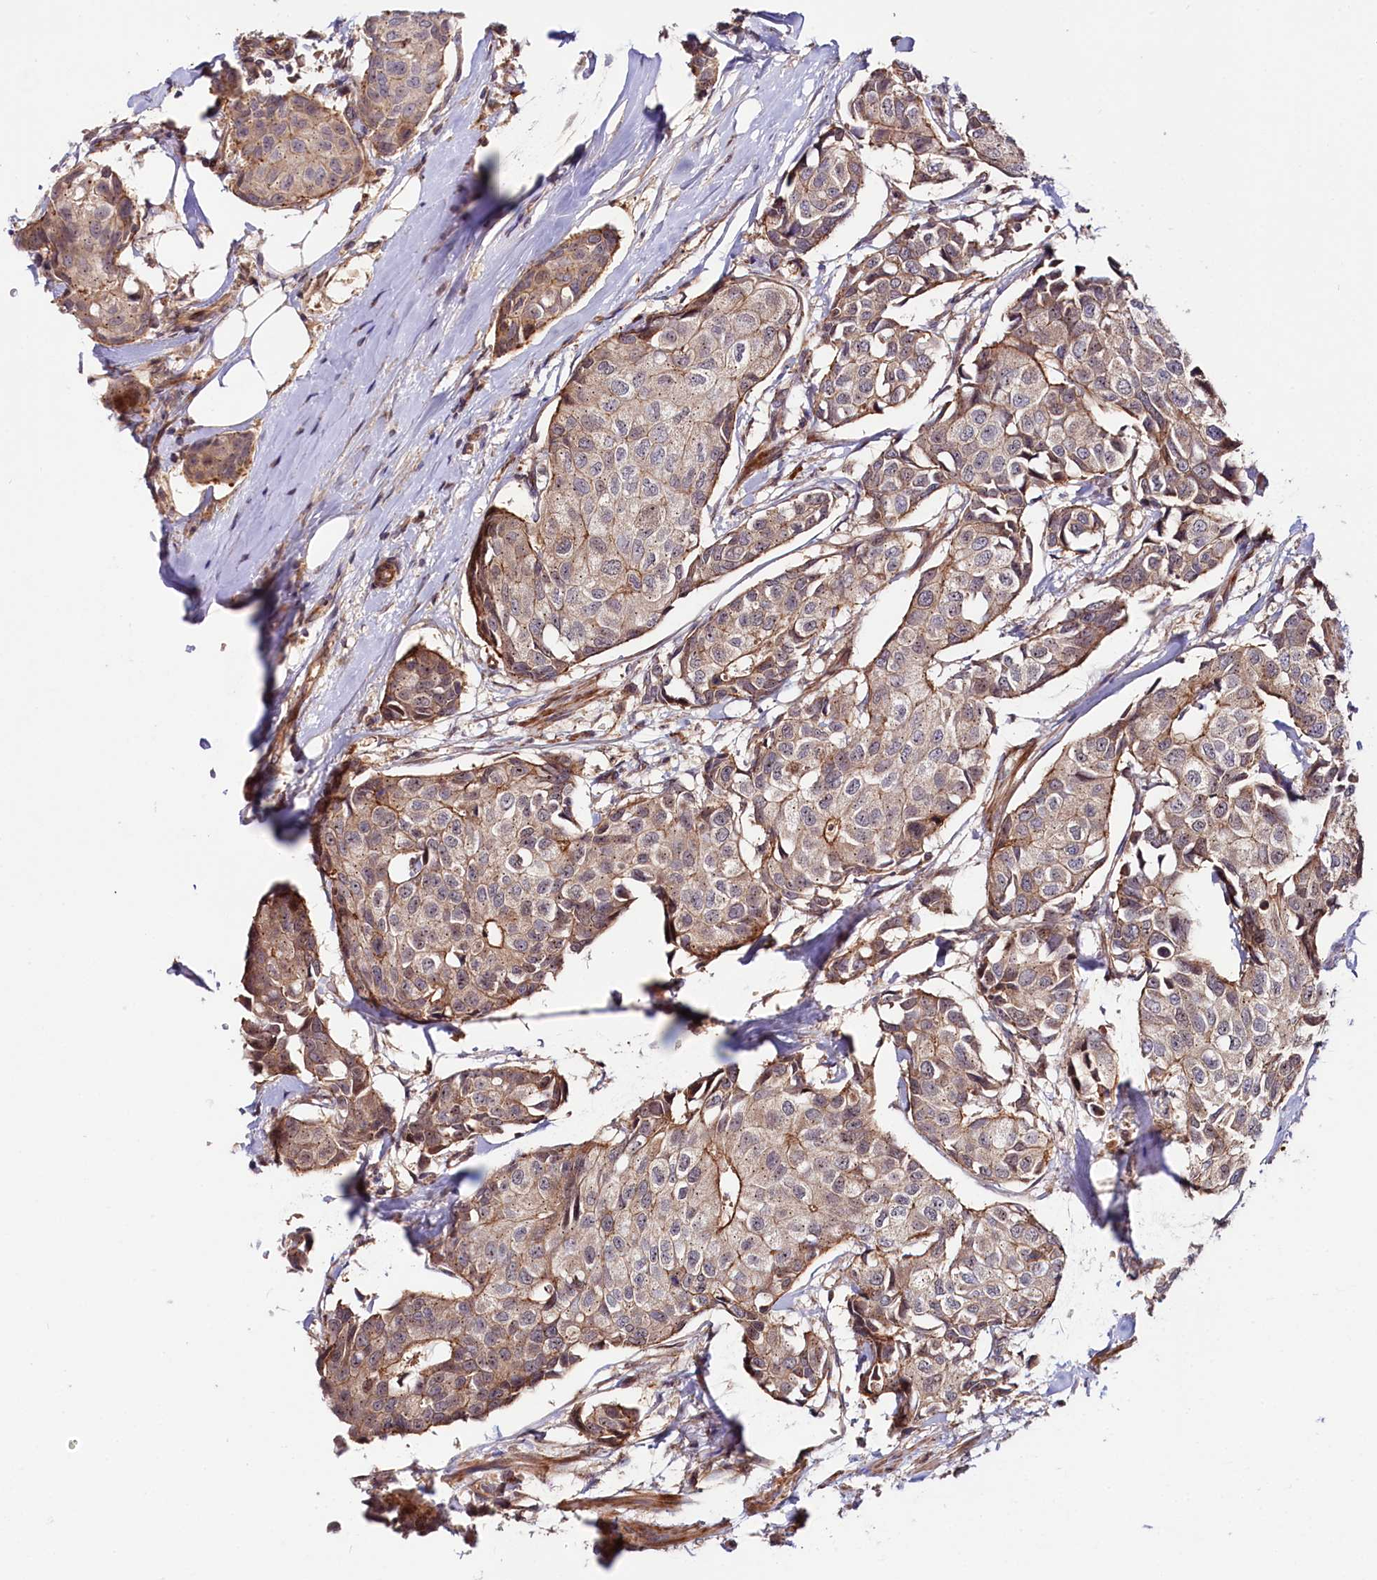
{"staining": {"intensity": "moderate", "quantity": ">75%", "location": "cytoplasmic/membranous"}, "tissue": "breast cancer", "cell_type": "Tumor cells", "image_type": "cancer", "snomed": [{"axis": "morphology", "description": "Duct carcinoma"}, {"axis": "topography", "description": "Breast"}], "caption": "Protein staining of breast cancer (invasive ductal carcinoma) tissue demonstrates moderate cytoplasmic/membranous staining in about >75% of tumor cells. Immunohistochemistry (ihc) stains the protein of interest in brown and the nuclei are stained blue.", "gene": "NEDD1", "patient": {"sex": "female", "age": 80}}